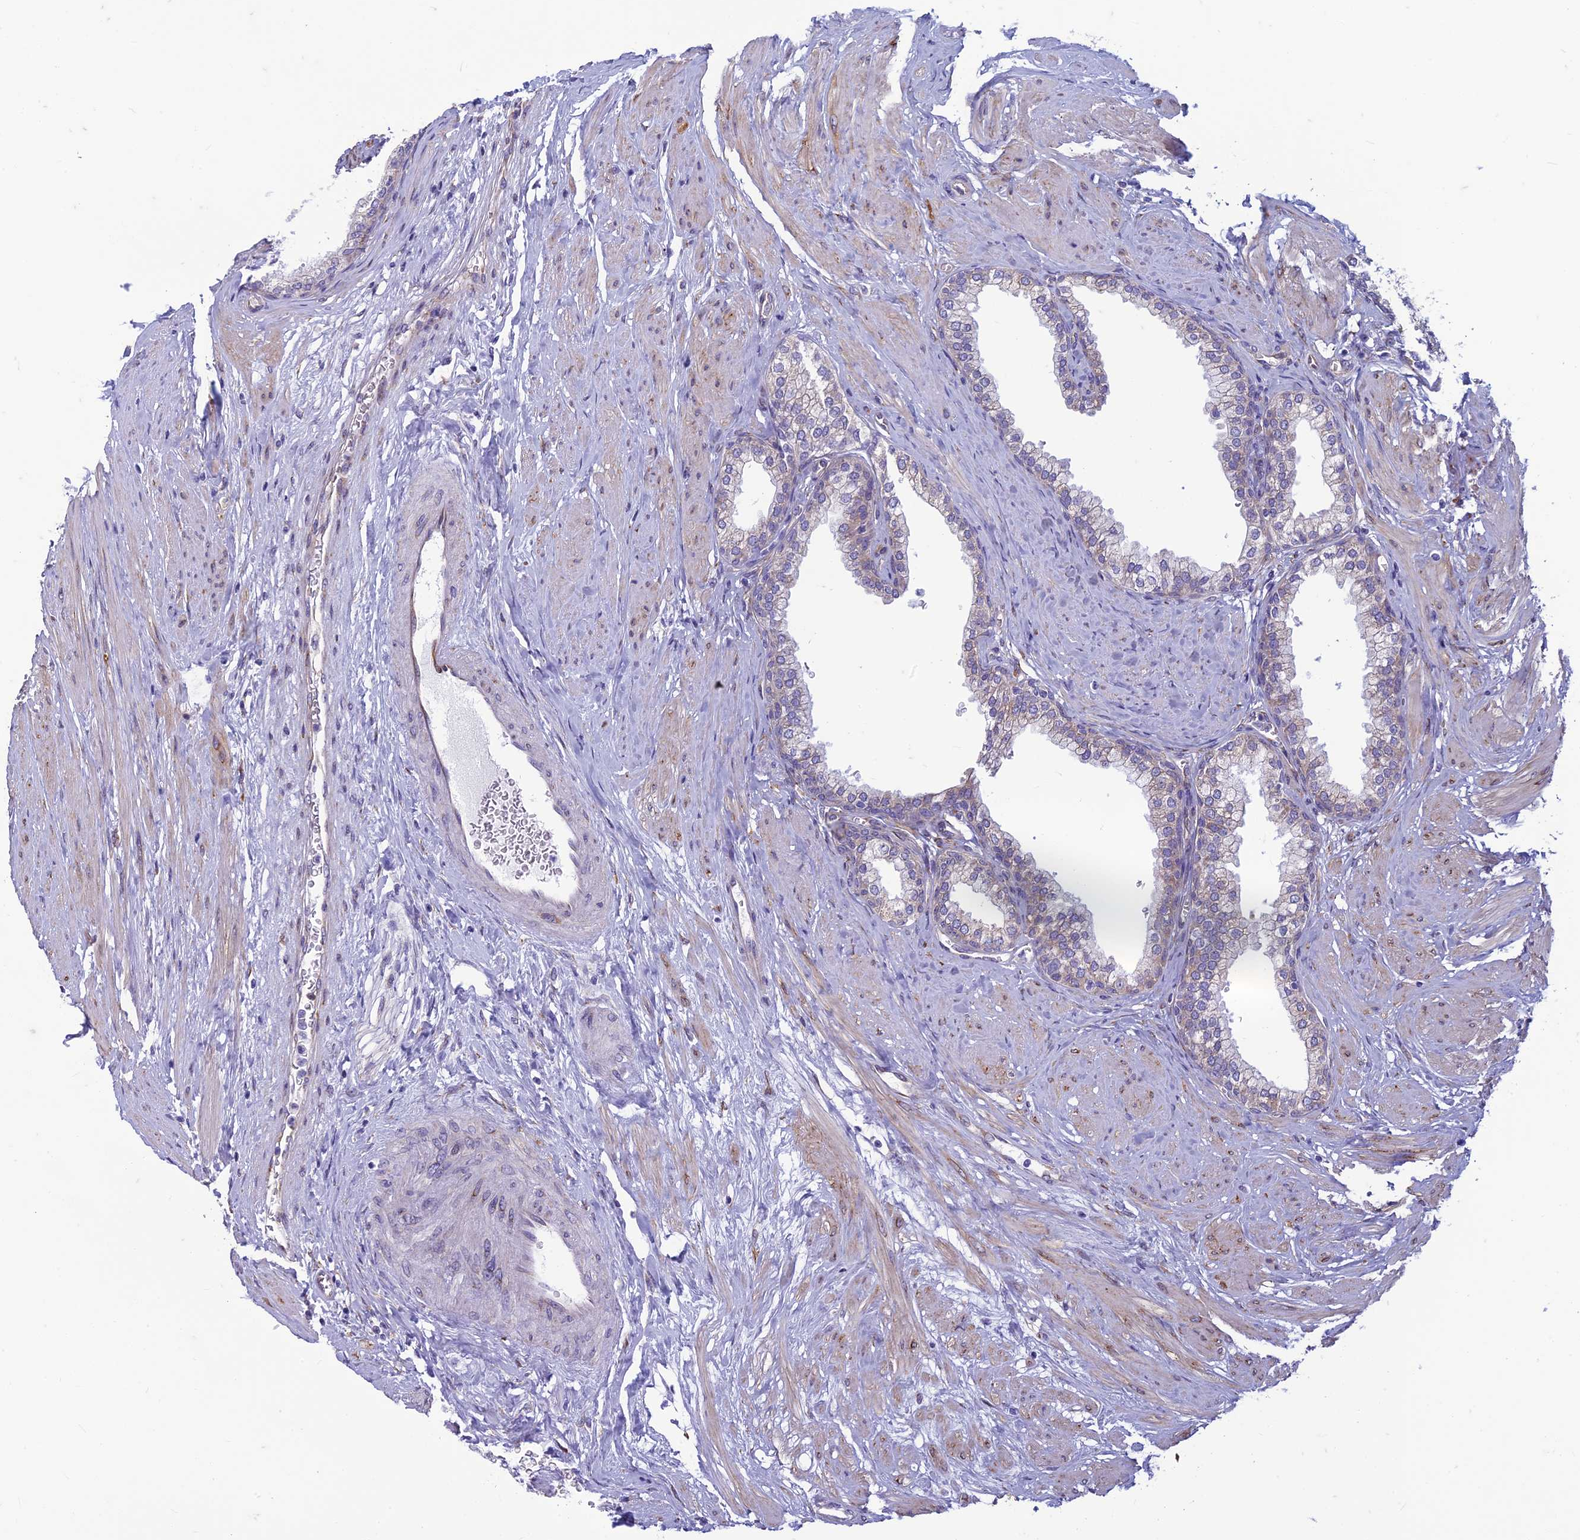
{"staining": {"intensity": "weak", "quantity": "25%-75%", "location": "cytoplasmic/membranous"}, "tissue": "prostate", "cell_type": "Glandular cells", "image_type": "normal", "snomed": [{"axis": "morphology", "description": "Normal tissue, NOS"}, {"axis": "morphology", "description": "Urothelial carcinoma, Low grade"}, {"axis": "topography", "description": "Urinary bladder"}, {"axis": "topography", "description": "Prostate"}], "caption": "This histopathology image demonstrates benign prostate stained with immunohistochemistry to label a protein in brown. The cytoplasmic/membranous of glandular cells show weak positivity for the protein. Nuclei are counter-stained blue.", "gene": "CENATAC", "patient": {"sex": "male", "age": 60}}